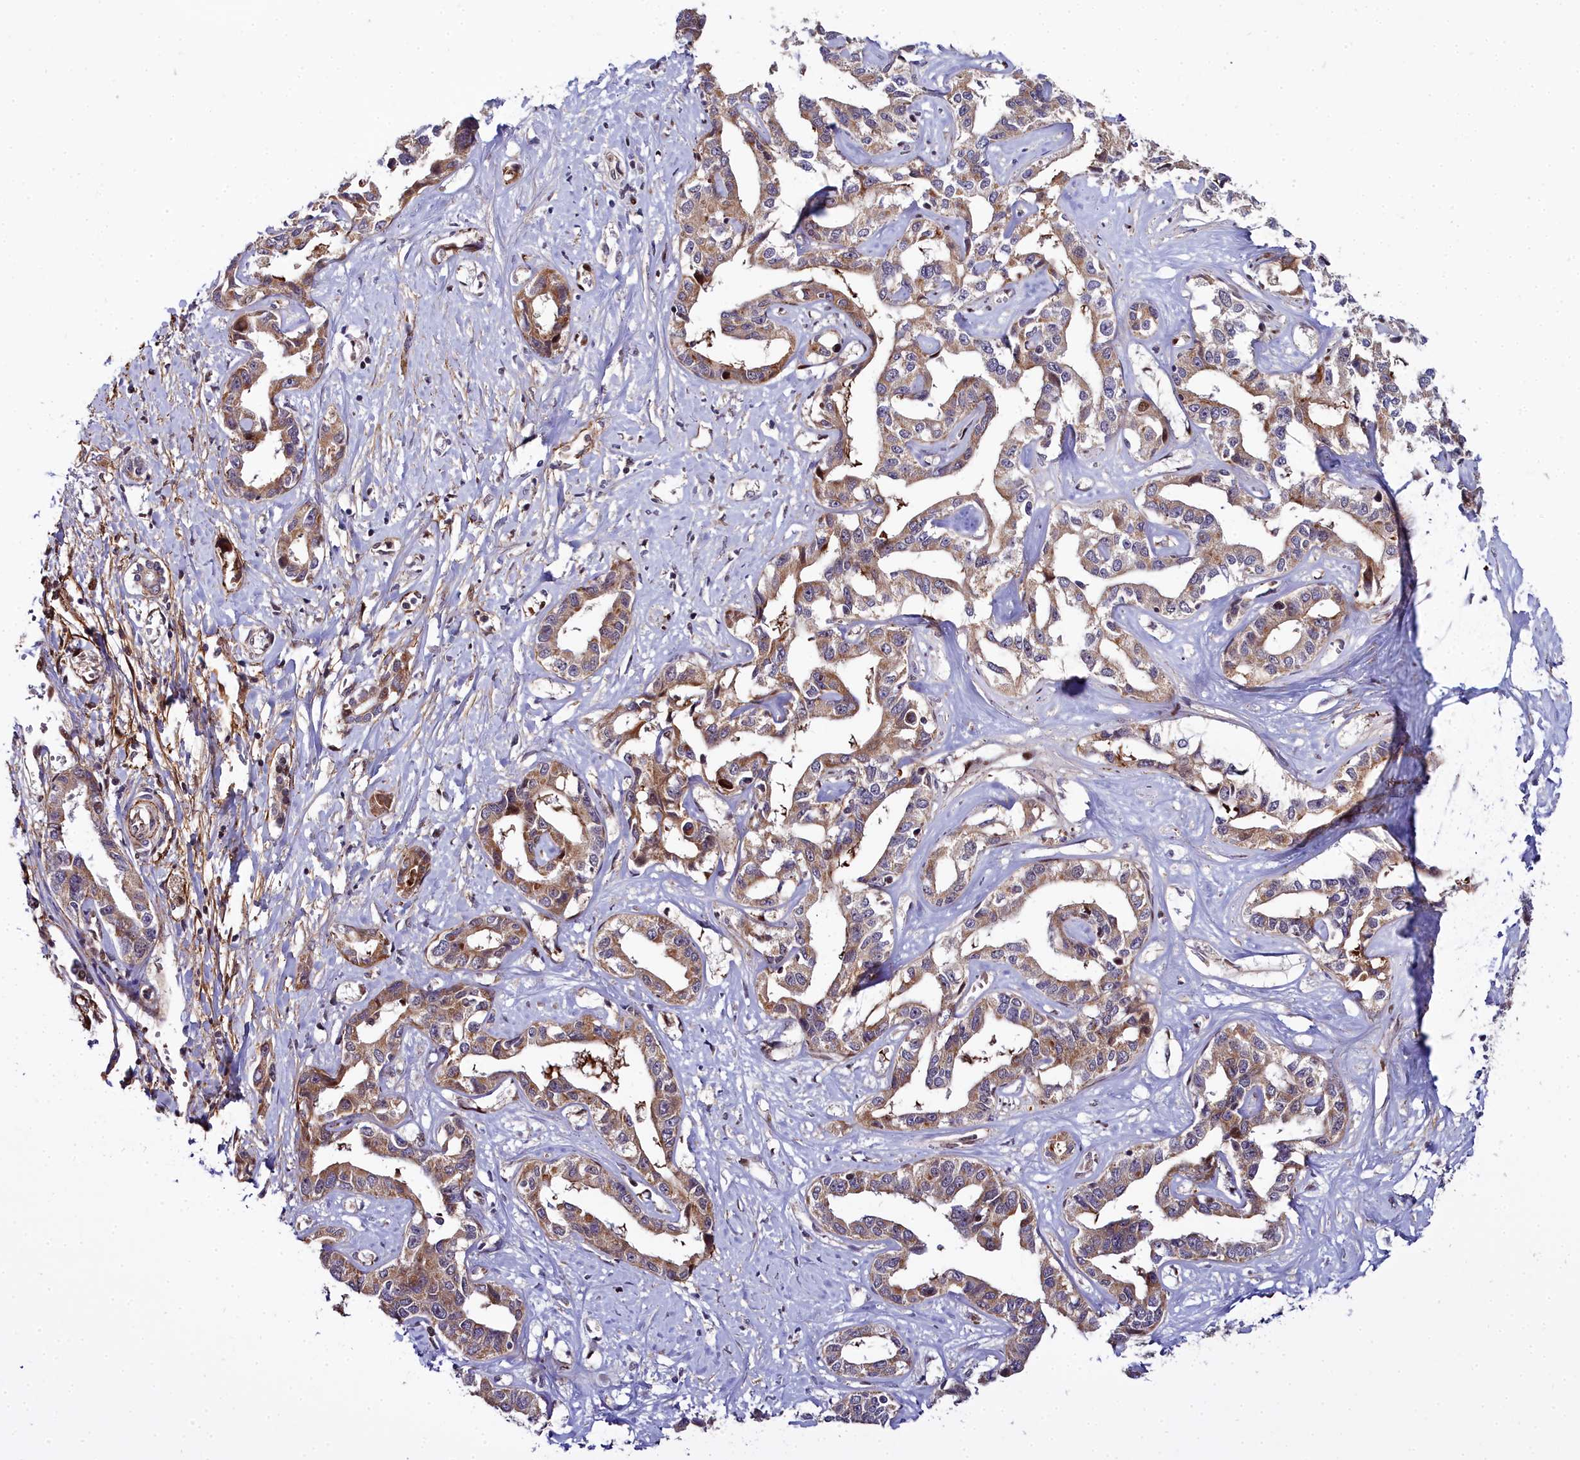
{"staining": {"intensity": "moderate", "quantity": ">75%", "location": "cytoplasmic/membranous"}, "tissue": "liver cancer", "cell_type": "Tumor cells", "image_type": "cancer", "snomed": [{"axis": "morphology", "description": "Cholangiocarcinoma"}, {"axis": "topography", "description": "Liver"}], "caption": "Liver cancer stained for a protein exhibits moderate cytoplasmic/membranous positivity in tumor cells.", "gene": "MRPS11", "patient": {"sex": "male", "age": 59}}